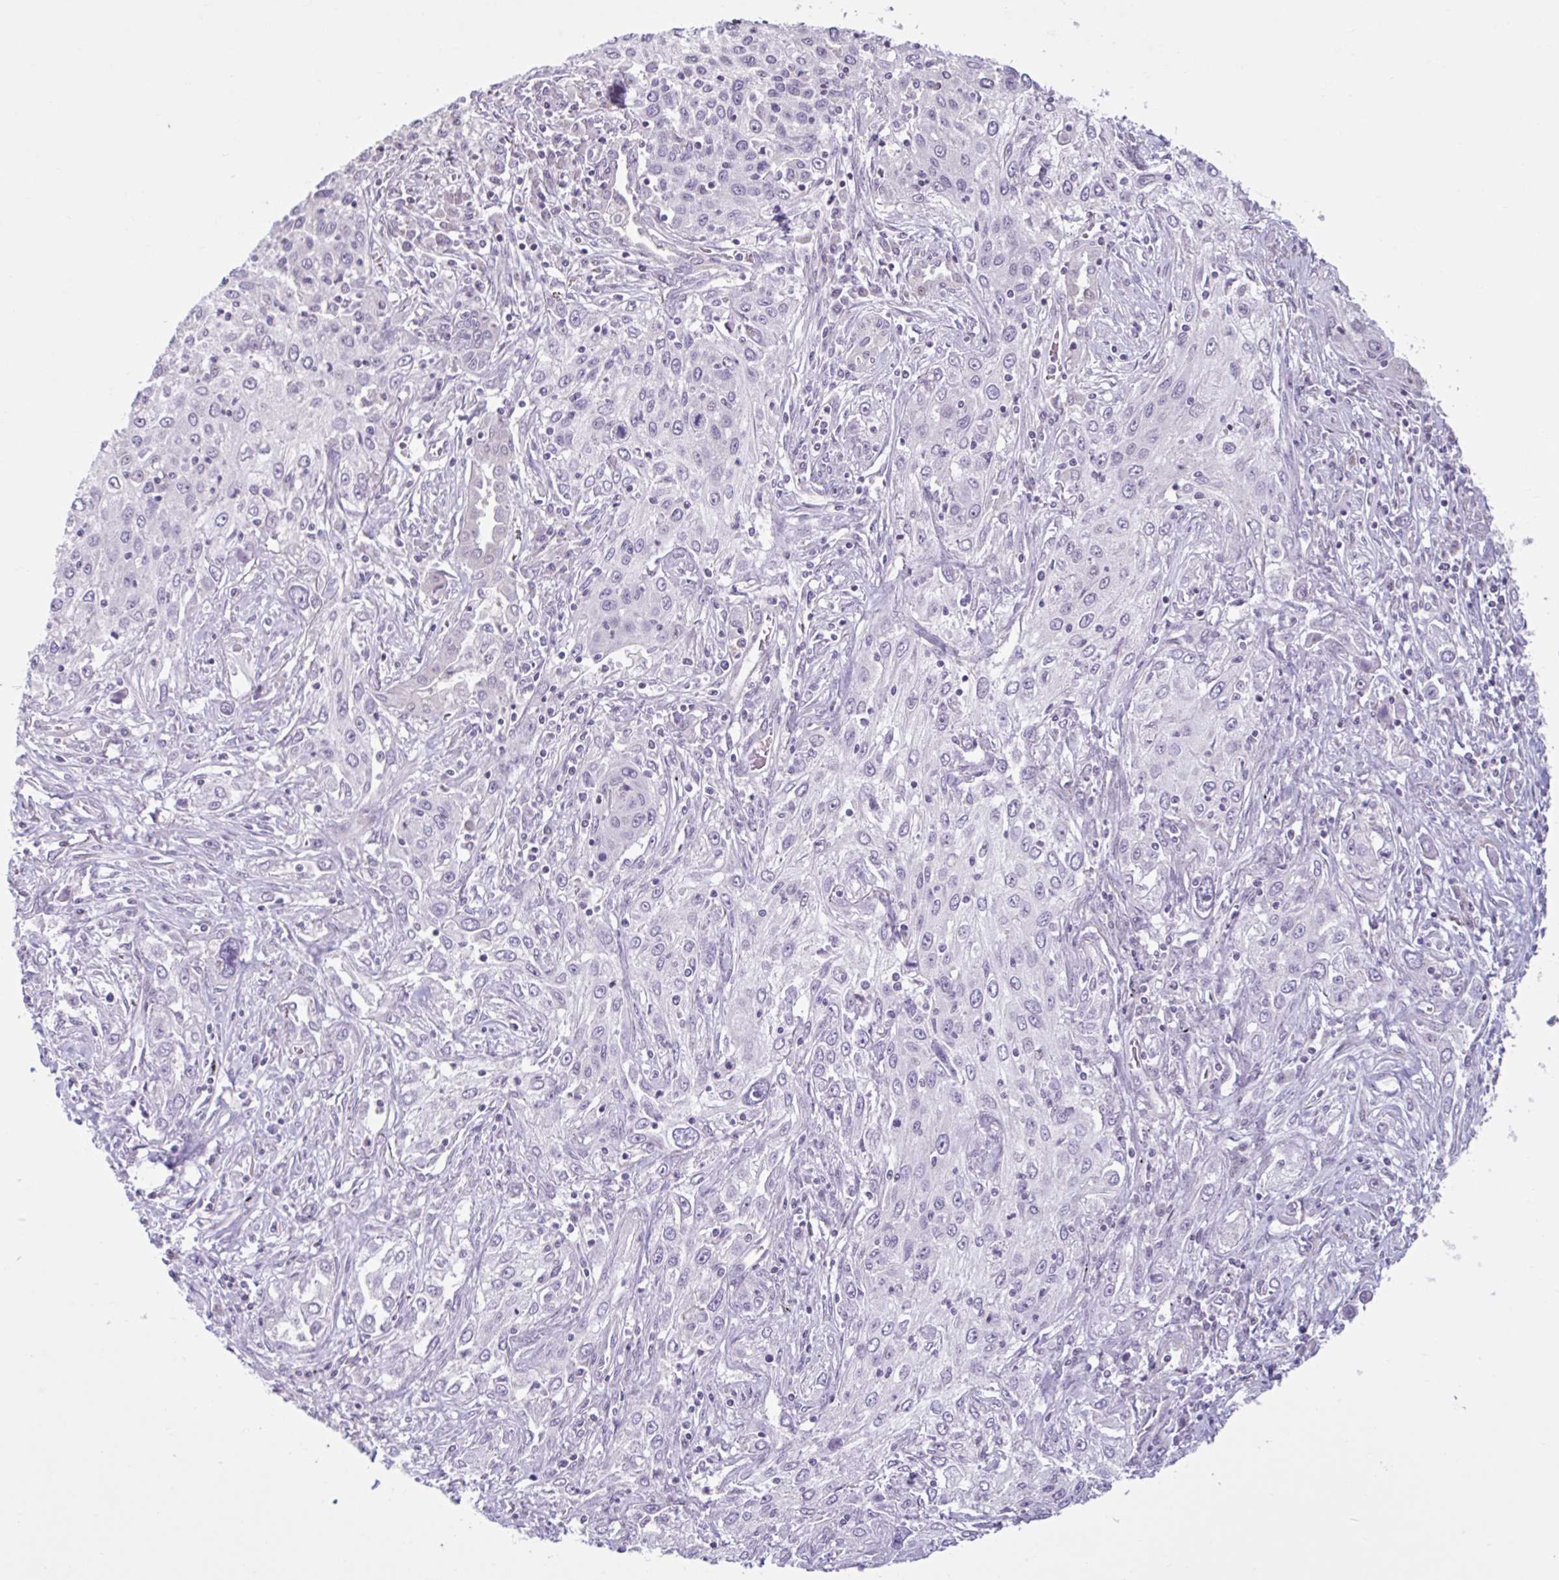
{"staining": {"intensity": "negative", "quantity": "none", "location": "none"}, "tissue": "lung cancer", "cell_type": "Tumor cells", "image_type": "cancer", "snomed": [{"axis": "morphology", "description": "Squamous cell carcinoma, NOS"}, {"axis": "topography", "description": "Lung"}], "caption": "The micrograph shows no significant positivity in tumor cells of lung squamous cell carcinoma.", "gene": "CDH19", "patient": {"sex": "female", "age": 69}}